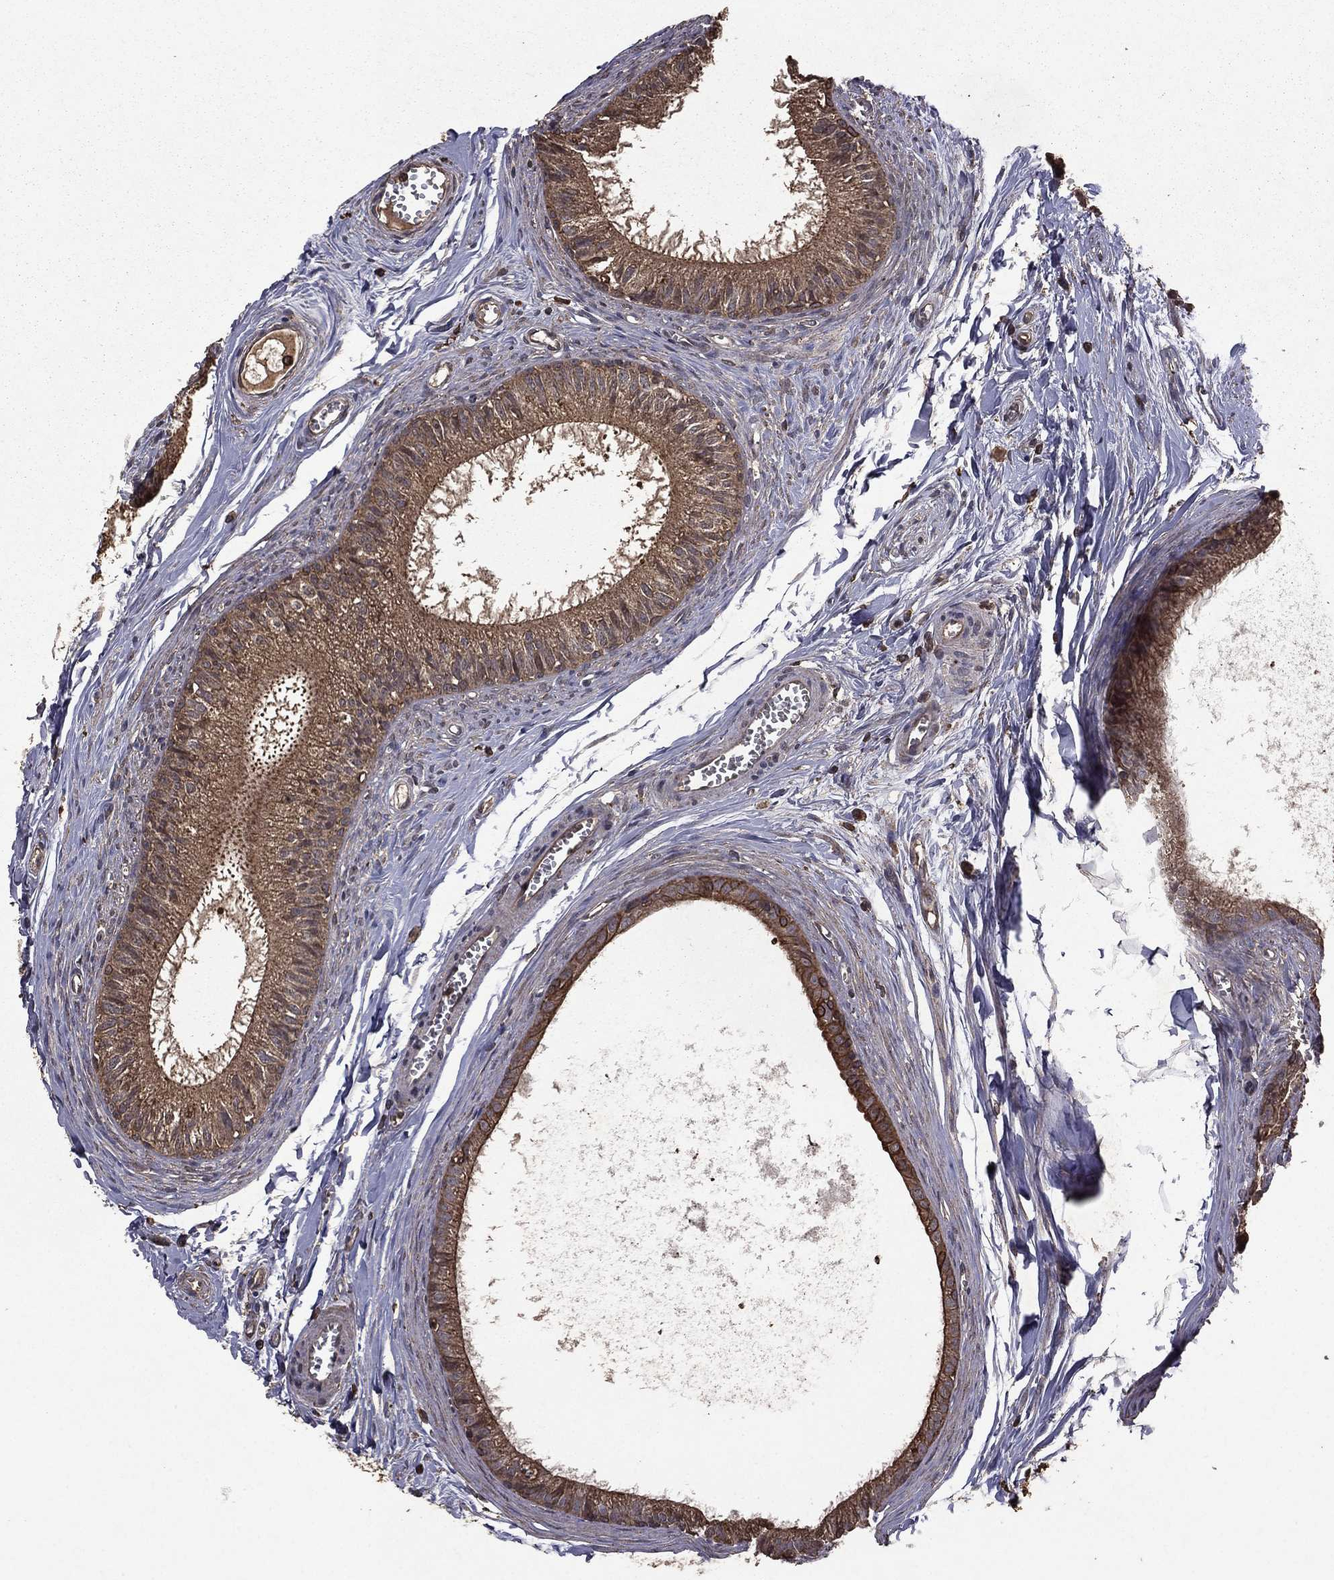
{"staining": {"intensity": "moderate", "quantity": "25%-75%", "location": "cytoplasmic/membranous"}, "tissue": "epididymis", "cell_type": "Glandular cells", "image_type": "normal", "snomed": [{"axis": "morphology", "description": "Normal tissue, NOS"}, {"axis": "topography", "description": "Epididymis"}], "caption": "A high-resolution image shows IHC staining of normal epididymis, which reveals moderate cytoplasmic/membranous expression in approximately 25%-75% of glandular cells.", "gene": "BIRC6", "patient": {"sex": "male", "age": 51}}